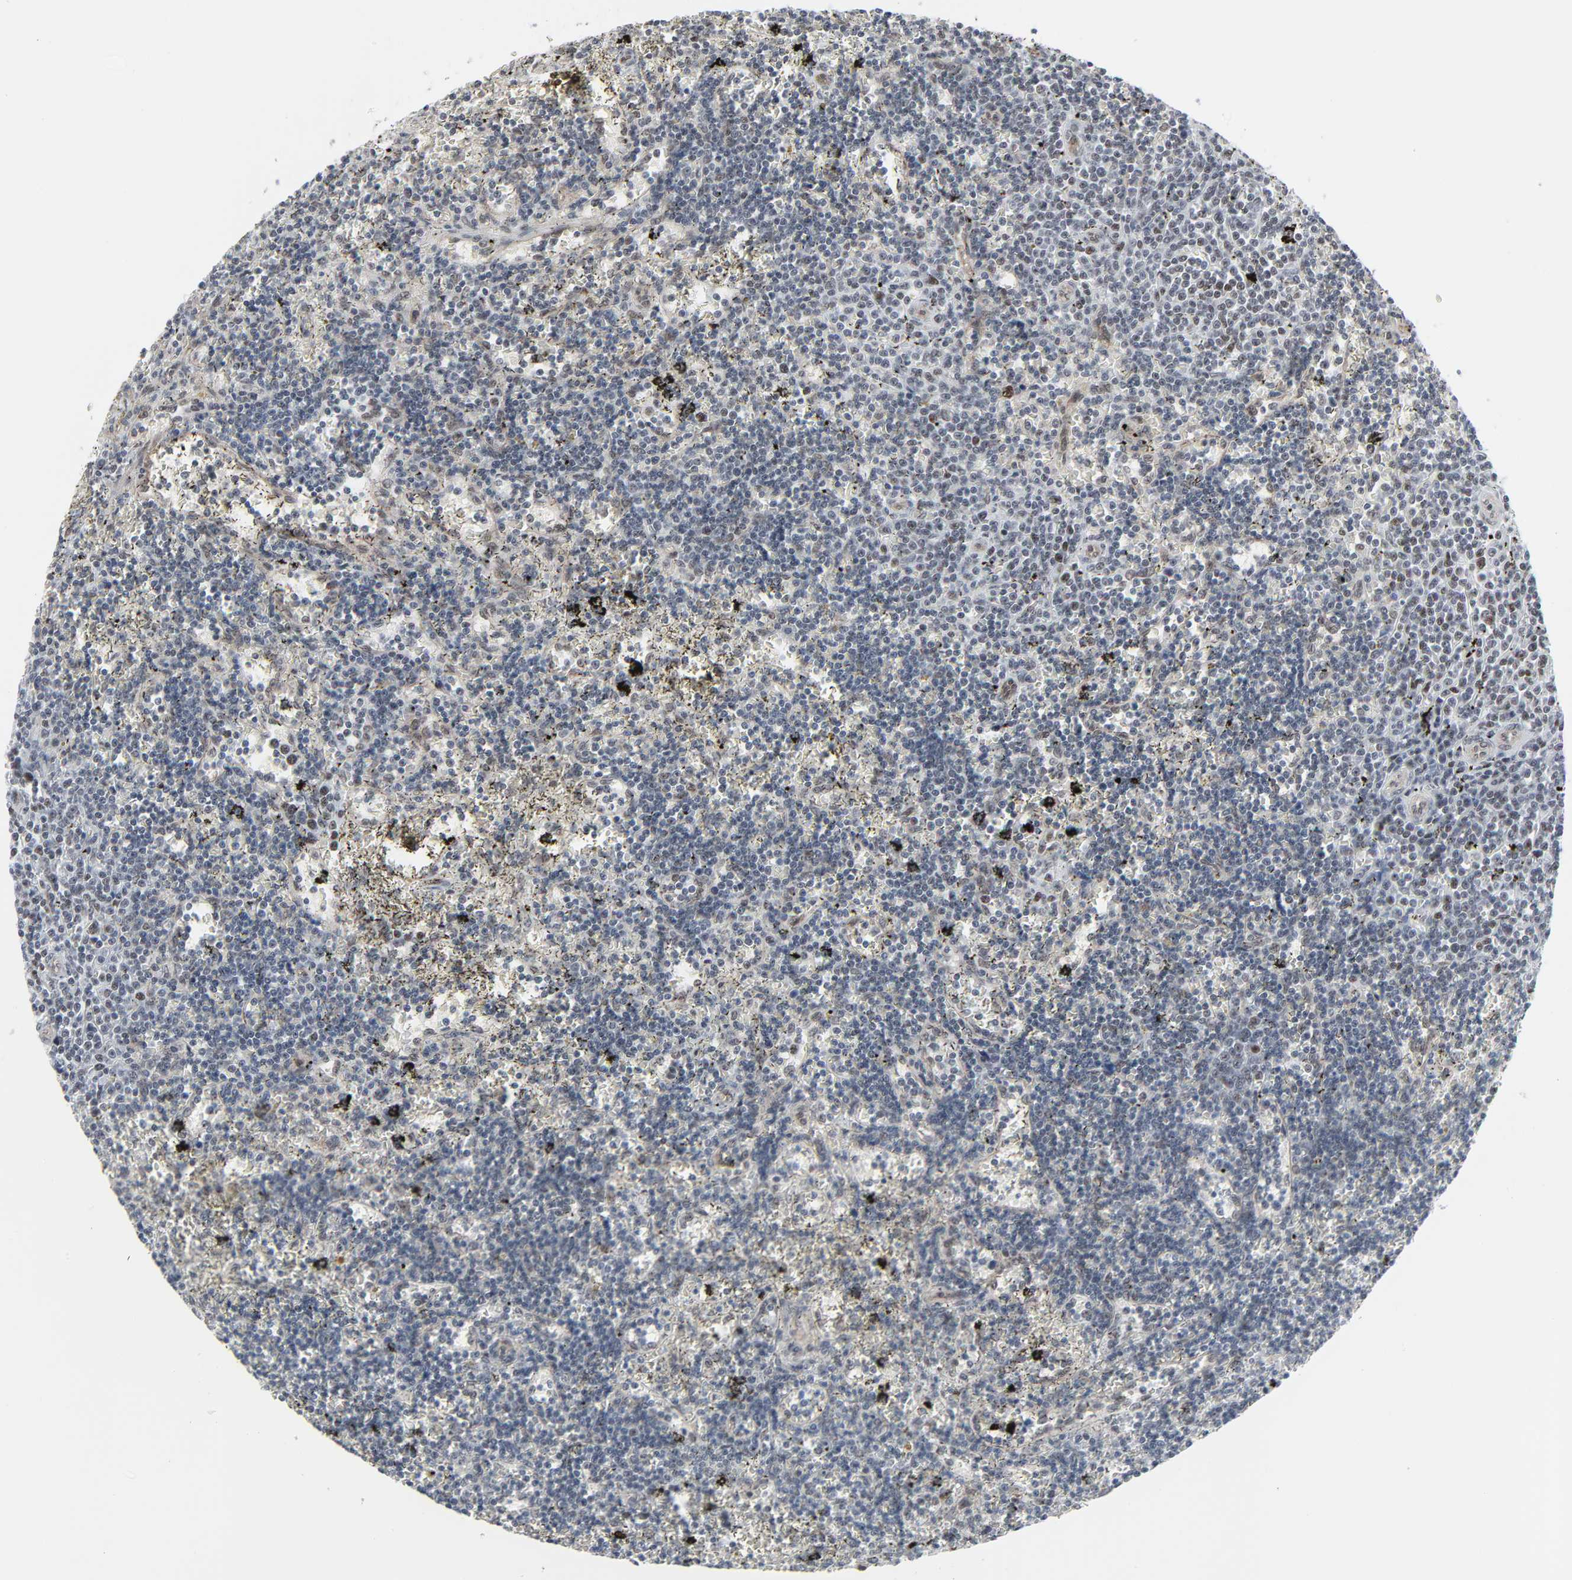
{"staining": {"intensity": "weak", "quantity": "<25%", "location": "nuclear"}, "tissue": "lymphoma", "cell_type": "Tumor cells", "image_type": "cancer", "snomed": [{"axis": "morphology", "description": "Malignant lymphoma, non-Hodgkin's type, Low grade"}, {"axis": "topography", "description": "Spleen"}], "caption": "Immunohistochemistry image of lymphoma stained for a protein (brown), which shows no expression in tumor cells. Brightfield microscopy of immunohistochemistry stained with DAB (3,3'-diaminobenzidine) (brown) and hematoxylin (blue), captured at high magnification.", "gene": "FBXO28", "patient": {"sex": "male", "age": 60}}